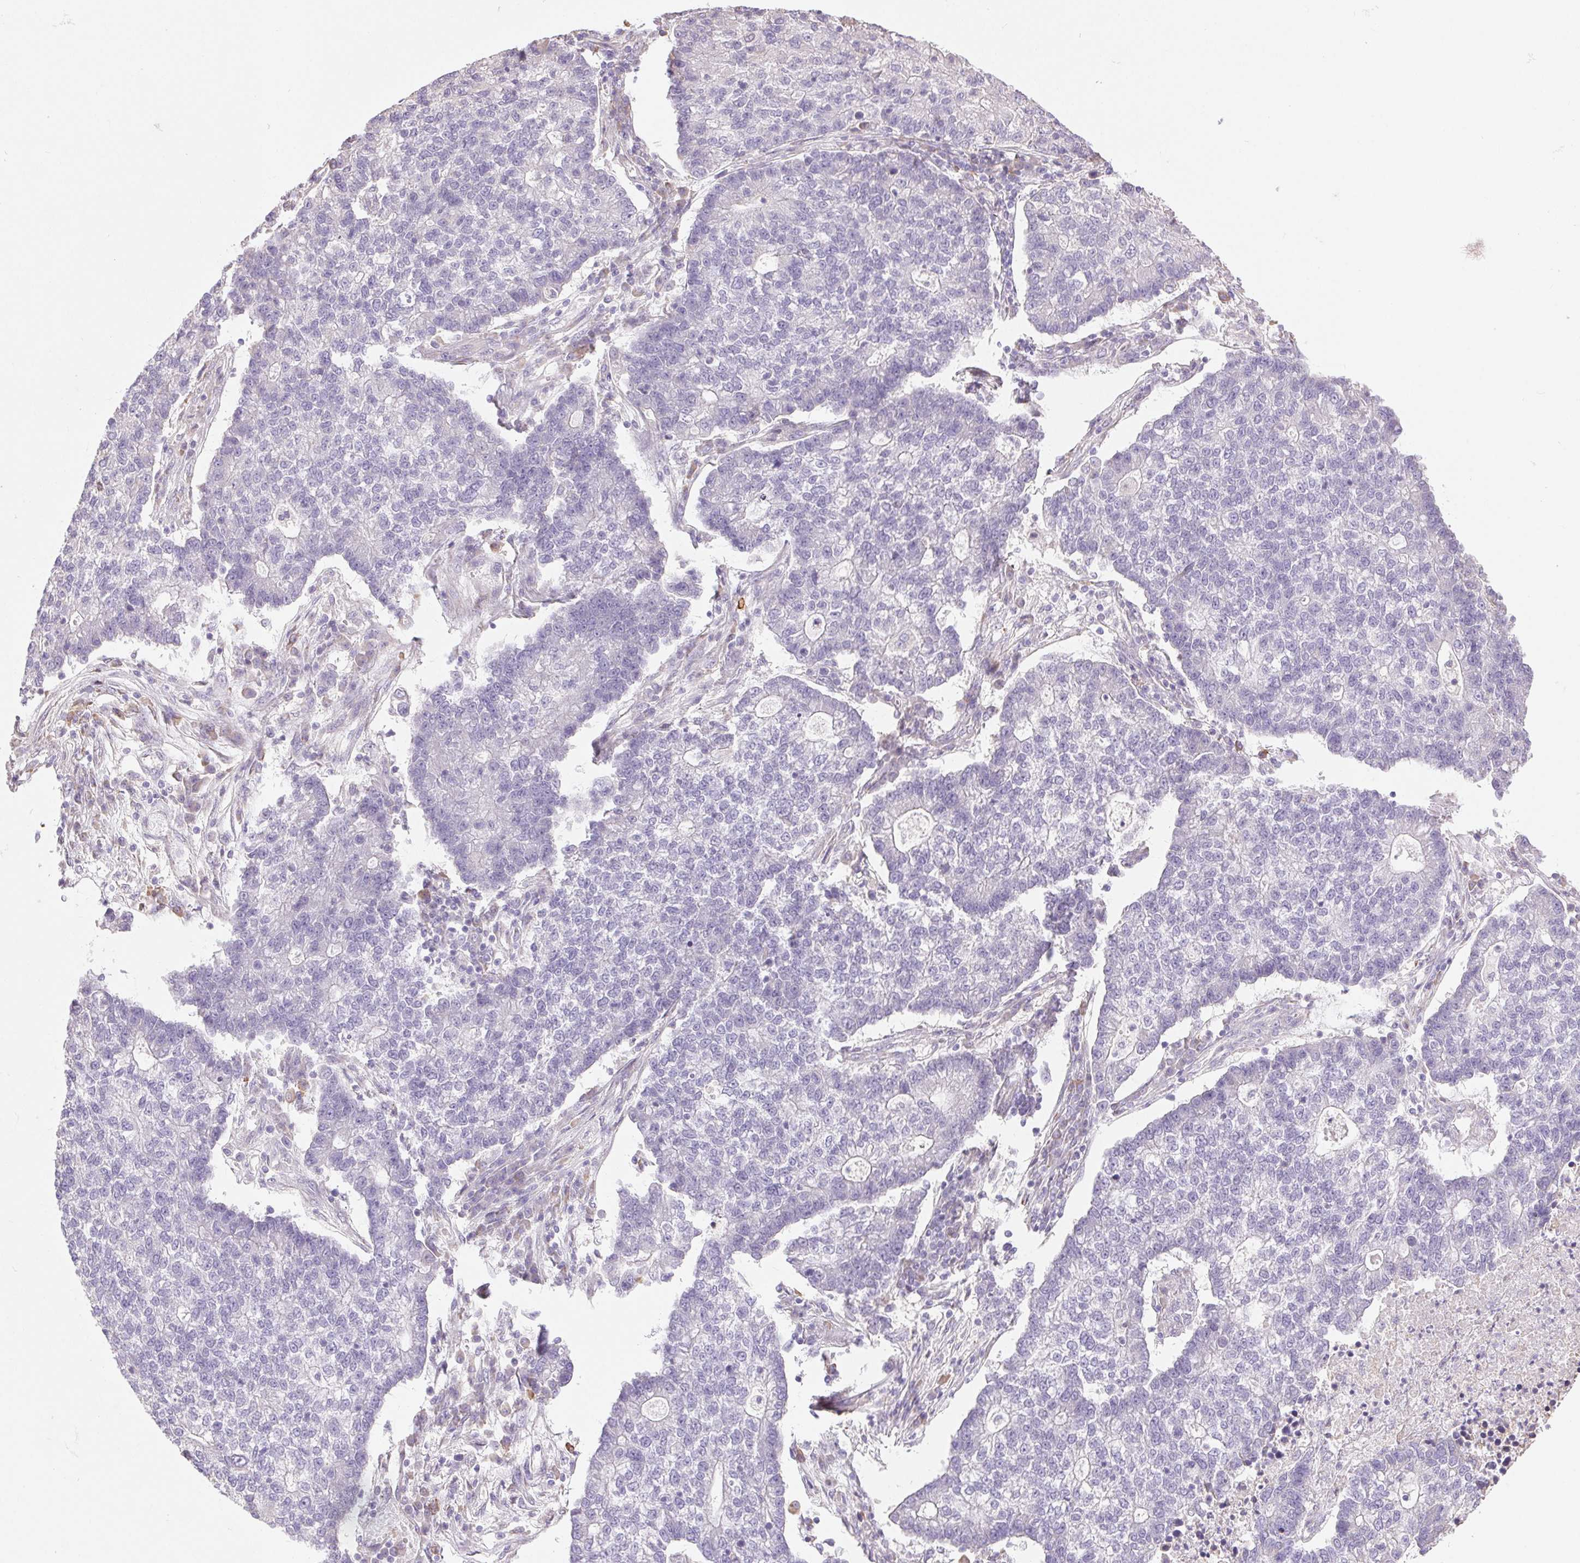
{"staining": {"intensity": "negative", "quantity": "none", "location": "none"}, "tissue": "lung cancer", "cell_type": "Tumor cells", "image_type": "cancer", "snomed": [{"axis": "morphology", "description": "Adenocarcinoma, NOS"}, {"axis": "topography", "description": "Lung"}], "caption": "DAB immunohistochemical staining of lung cancer reveals no significant staining in tumor cells.", "gene": "SNX31", "patient": {"sex": "male", "age": 57}}